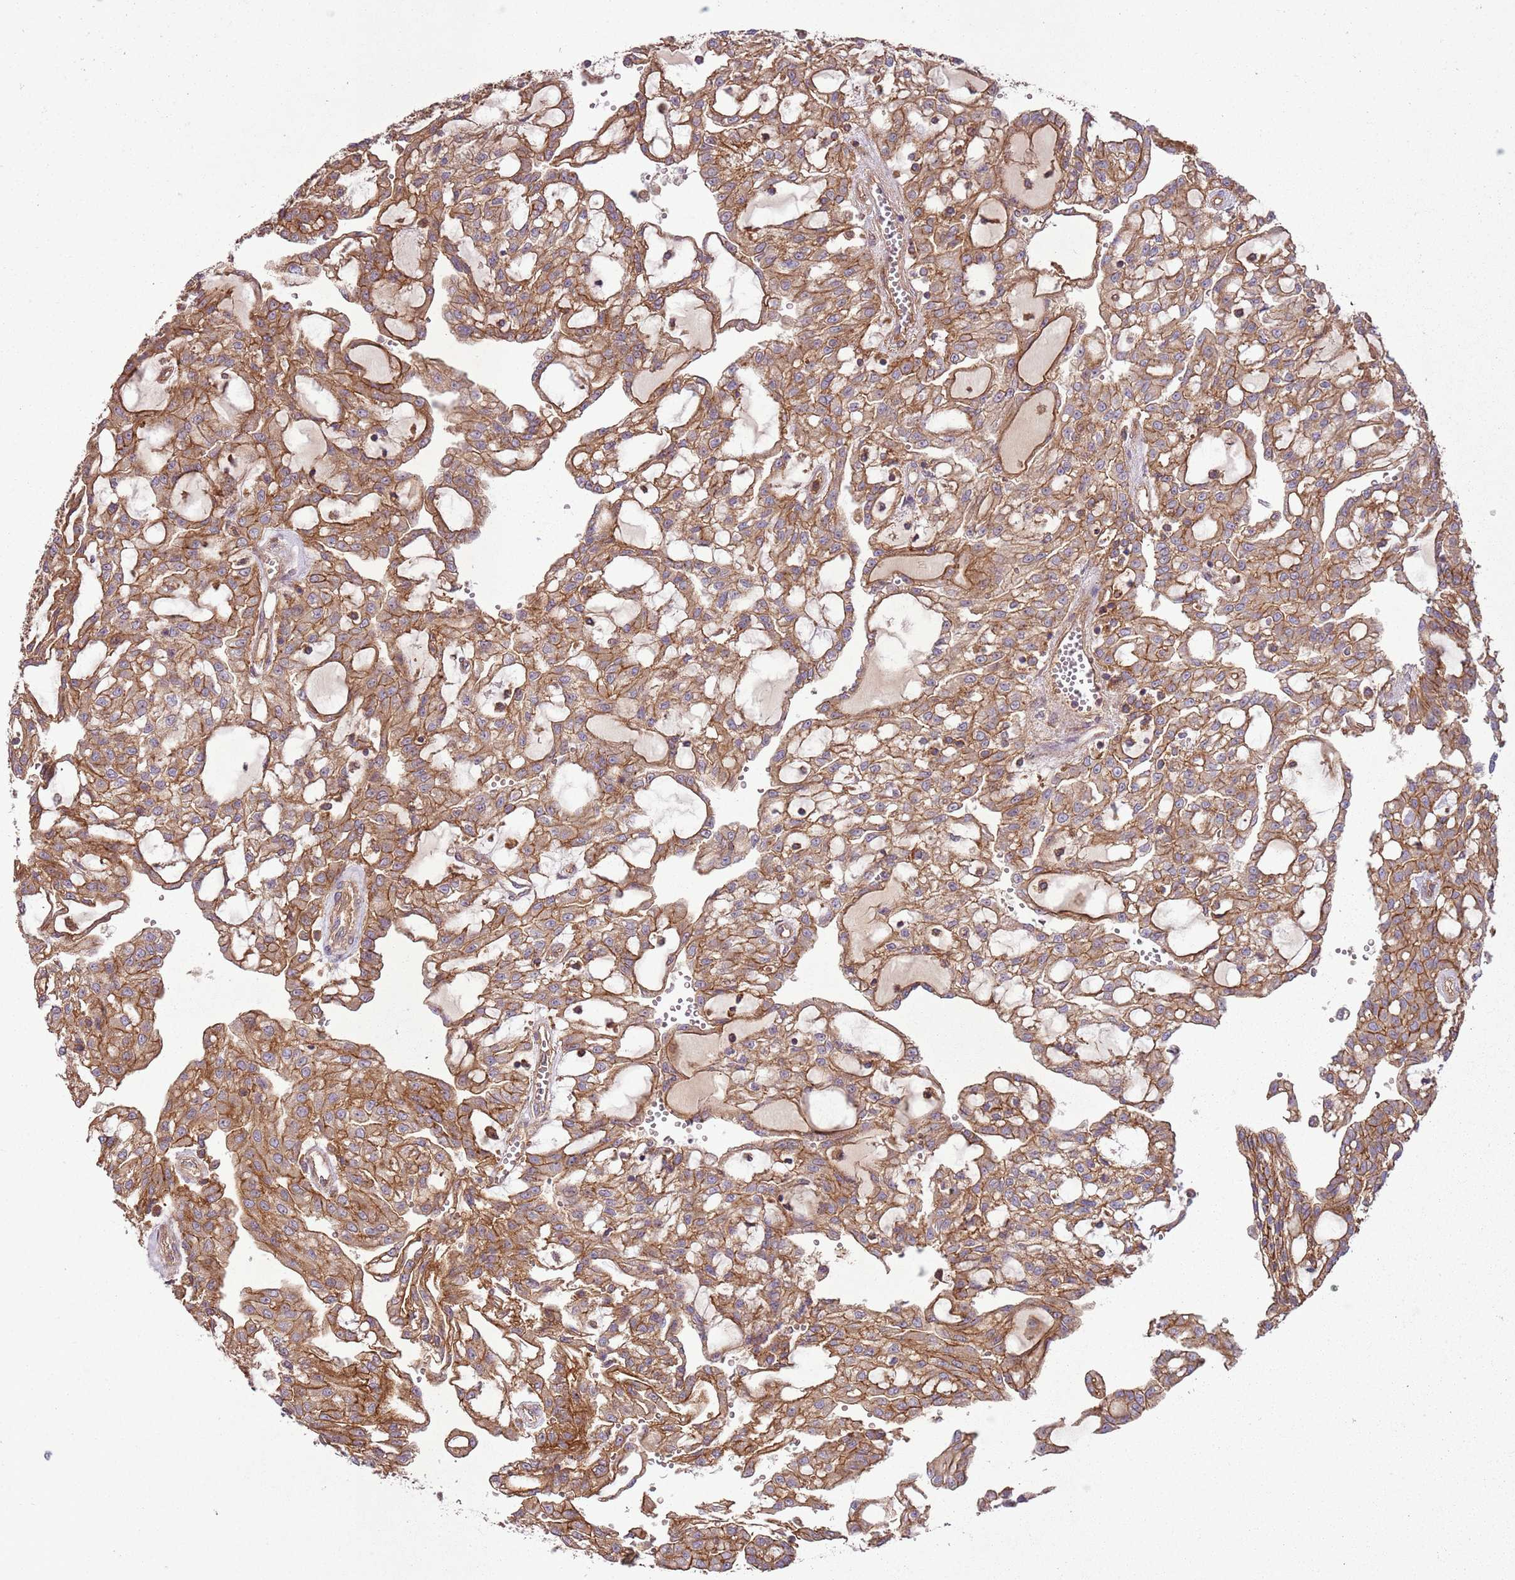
{"staining": {"intensity": "moderate", "quantity": ">75%", "location": "cytoplasmic/membranous"}, "tissue": "renal cancer", "cell_type": "Tumor cells", "image_type": "cancer", "snomed": [{"axis": "morphology", "description": "Adenocarcinoma, NOS"}, {"axis": "topography", "description": "Kidney"}], "caption": "Protein expression analysis of human renal adenocarcinoma reveals moderate cytoplasmic/membranous staining in about >75% of tumor cells.", "gene": "ANKRD24", "patient": {"sex": "male", "age": 63}}